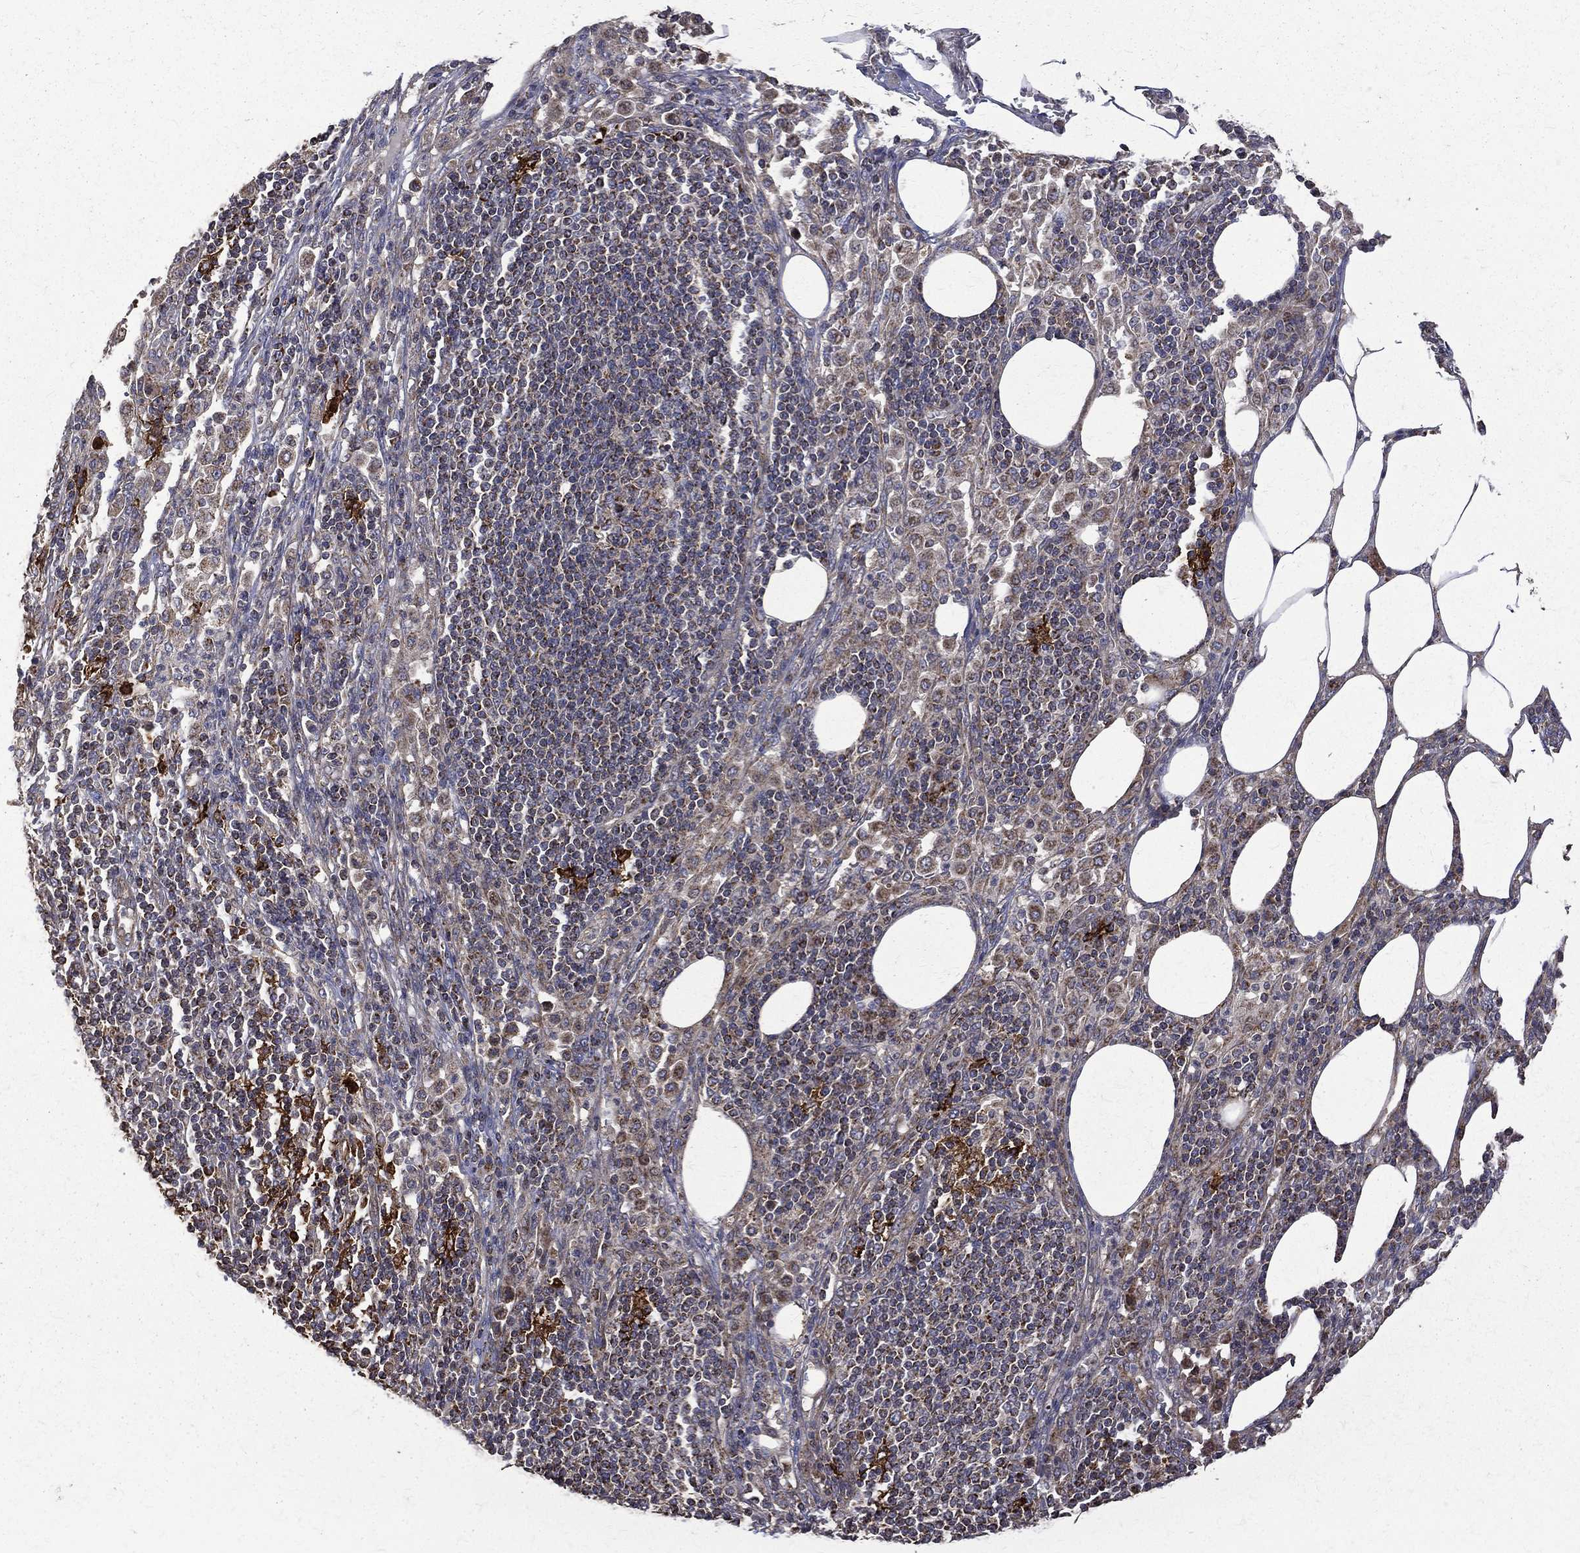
{"staining": {"intensity": "strong", "quantity": ">75%", "location": "cytoplasmic/membranous"}, "tissue": "pancreatic cancer", "cell_type": "Tumor cells", "image_type": "cancer", "snomed": [{"axis": "morphology", "description": "Adenocarcinoma, NOS"}, {"axis": "topography", "description": "Pancreas"}], "caption": "Strong cytoplasmic/membranous positivity is identified in about >75% of tumor cells in pancreatic cancer (adenocarcinoma).", "gene": "RPGR", "patient": {"sex": "female", "age": 61}}